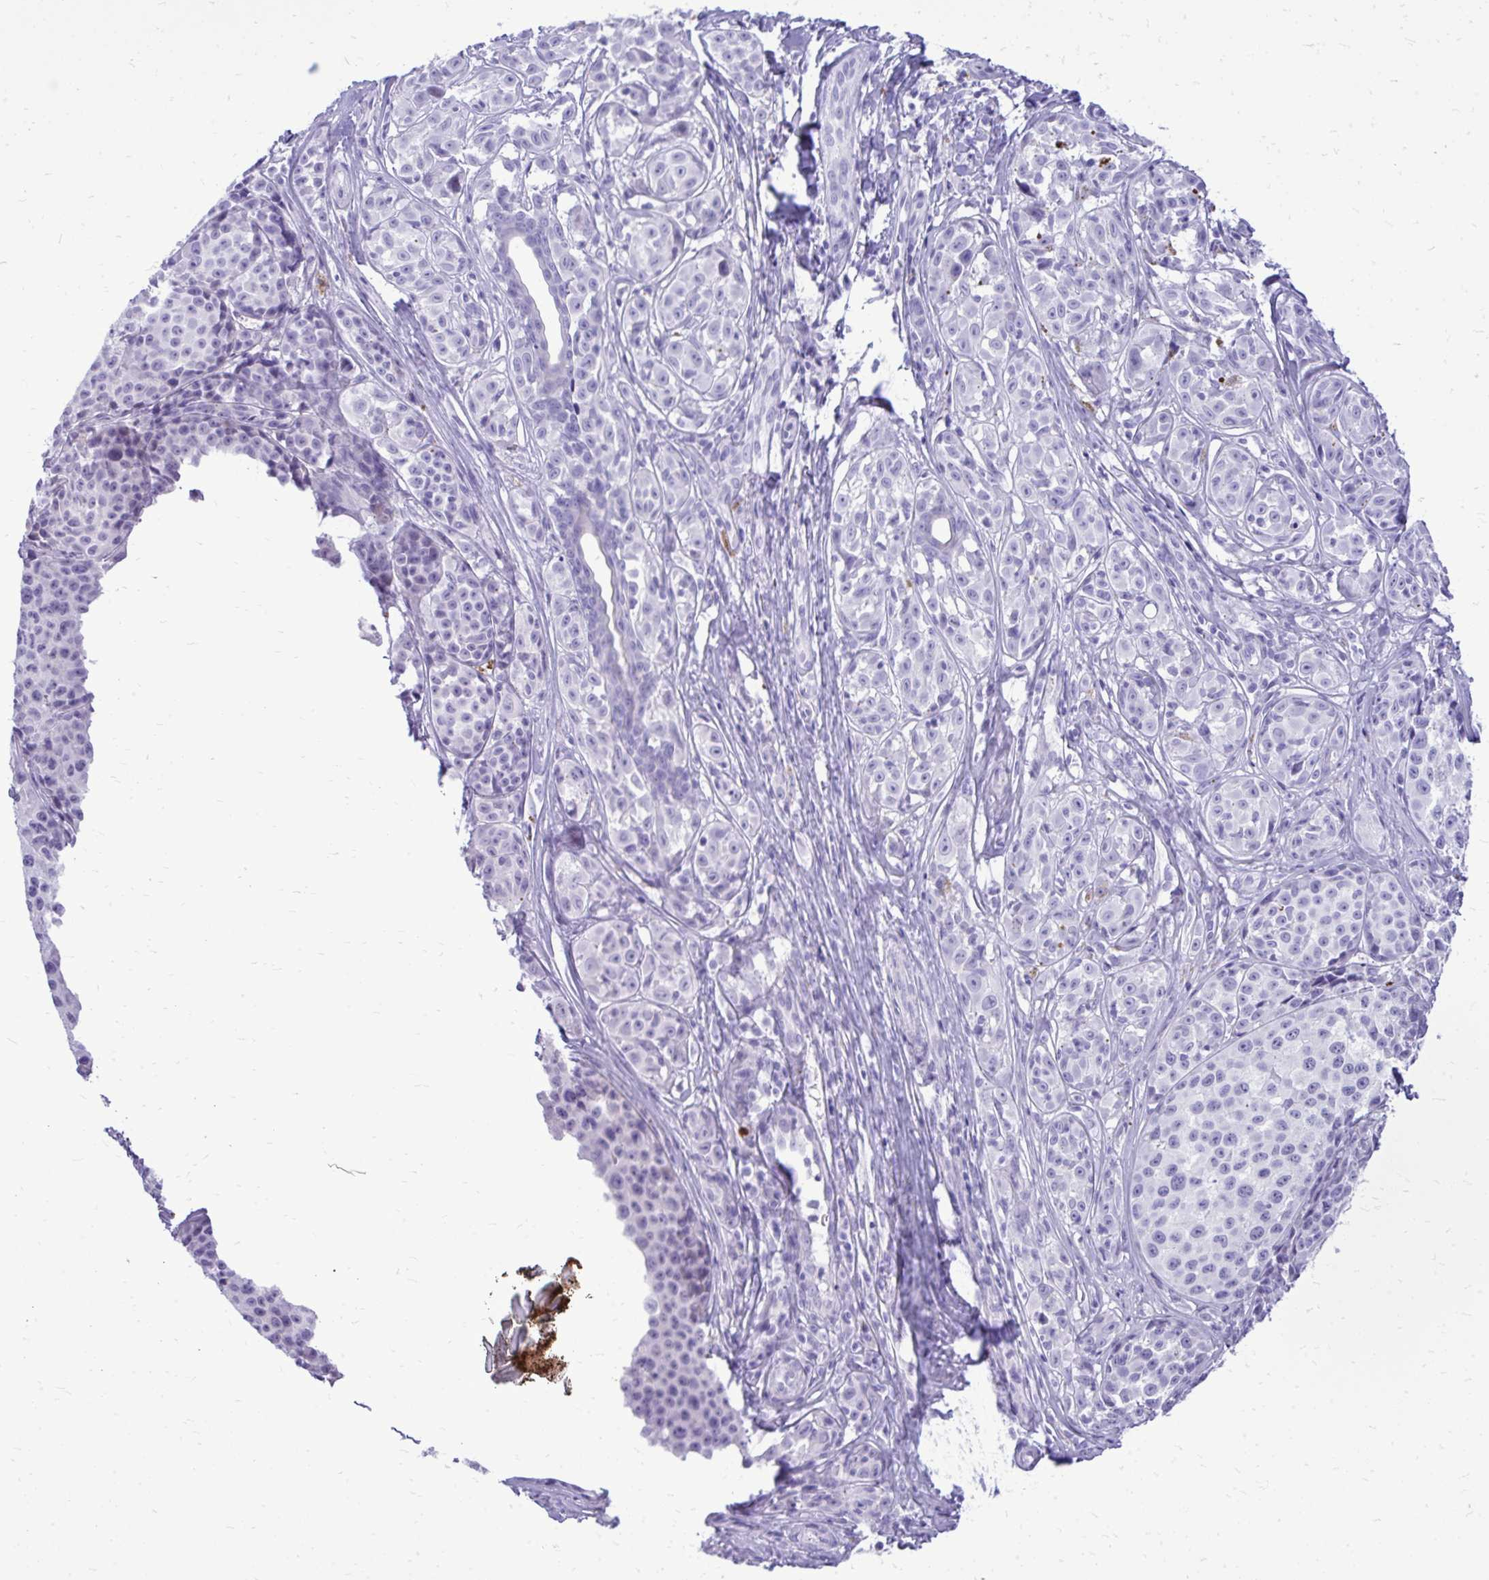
{"staining": {"intensity": "negative", "quantity": "none", "location": "none"}, "tissue": "melanoma", "cell_type": "Tumor cells", "image_type": "cancer", "snomed": [{"axis": "morphology", "description": "Malignant melanoma, NOS"}, {"axis": "topography", "description": "Skin"}], "caption": "This image is of melanoma stained with immunohistochemistry (IHC) to label a protein in brown with the nuclei are counter-stained blue. There is no positivity in tumor cells. (Brightfield microscopy of DAB (3,3'-diaminobenzidine) IHC at high magnification).", "gene": "BCL6B", "patient": {"sex": "female", "age": 35}}